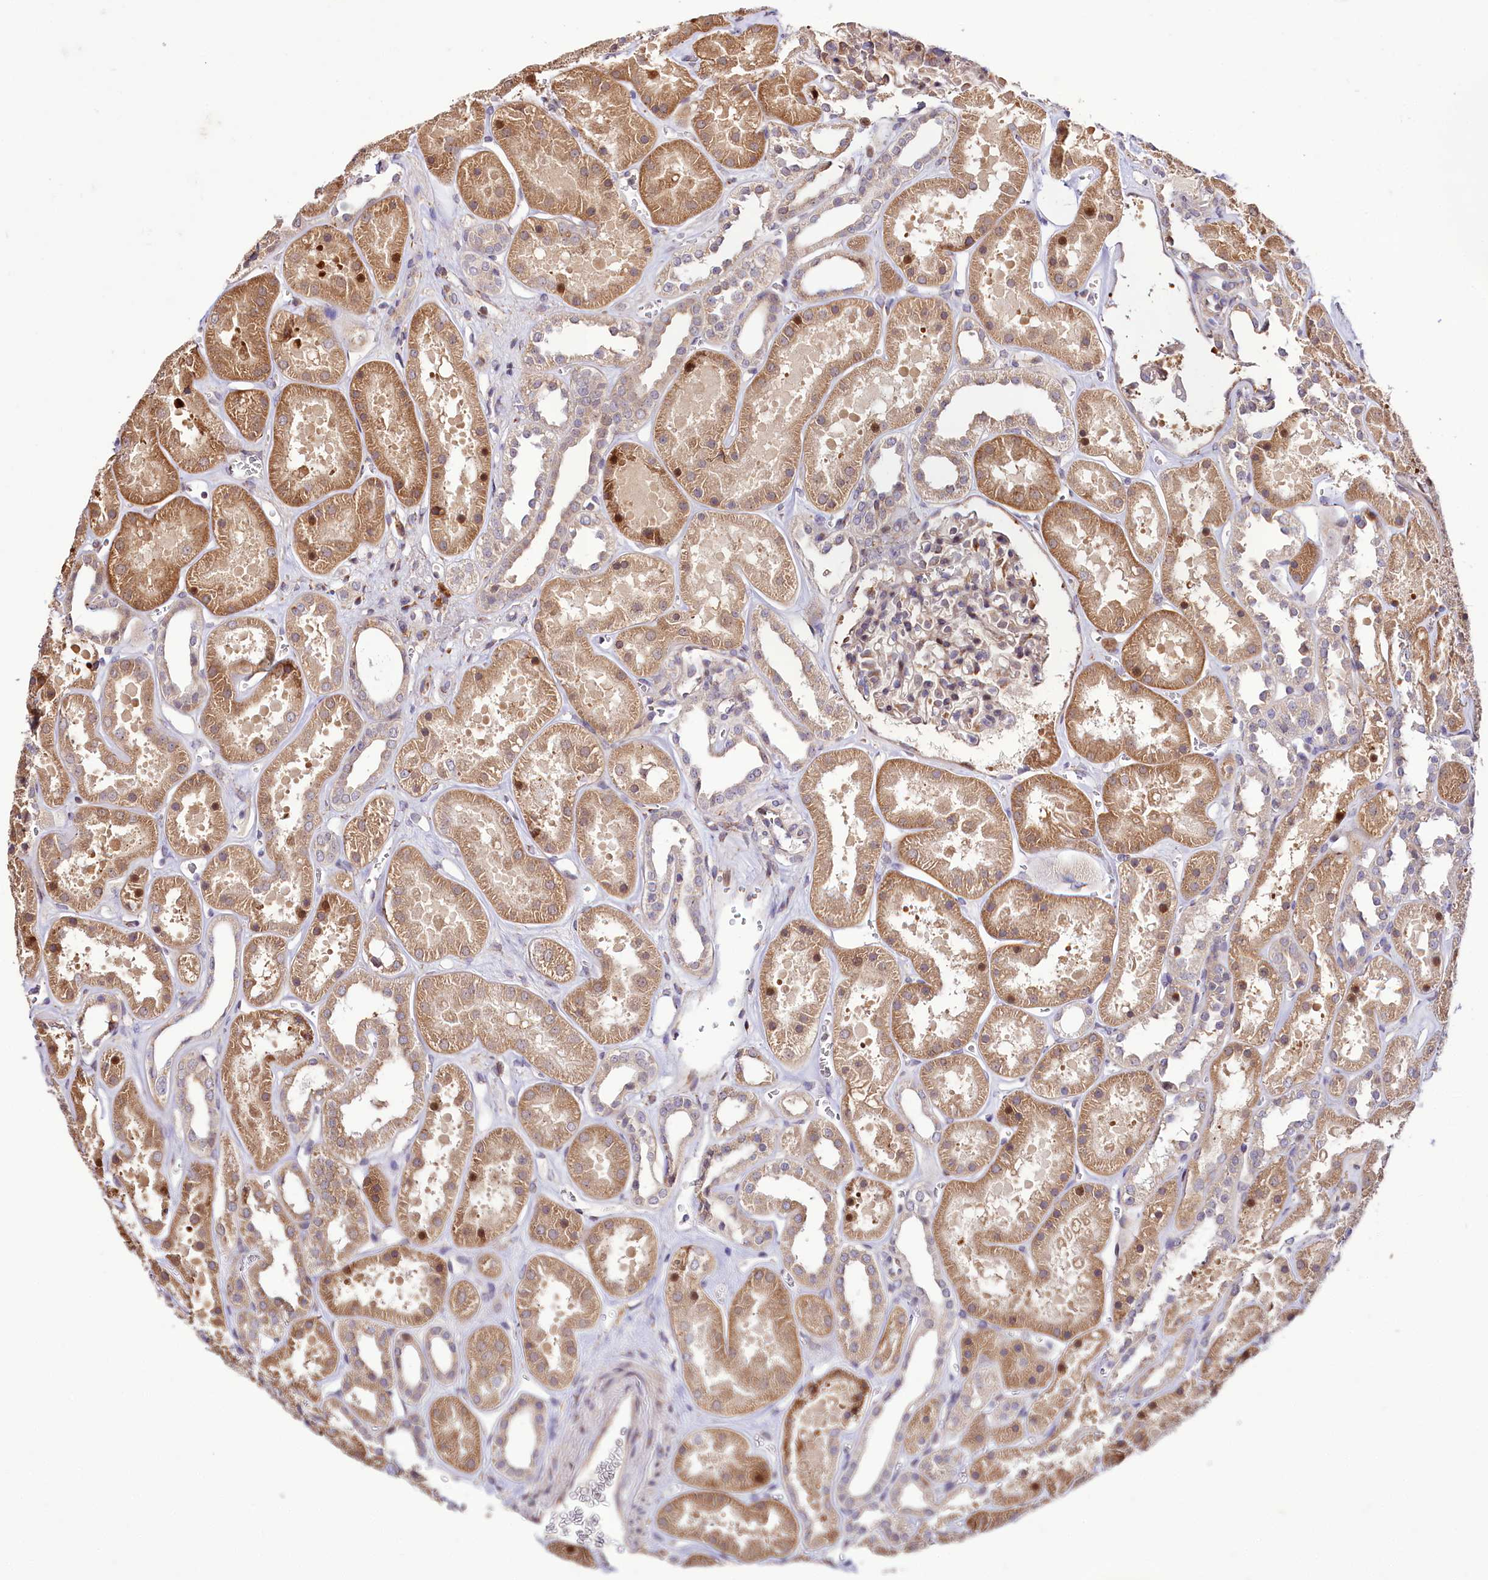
{"staining": {"intensity": "moderate", "quantity": "<25%", "location": "nuclear"}, "tissue": "kidney", "cell_type": "Cells in glomeruli", "image_type": "normal", "snomed": [{"axis": "morphology", "description": "Normal tissue, NOS"}, {"axis": "topography", "description": "Kidney"}], "caption": "DAB (3,3'-diaminobenzidine) immunohistochemical staining of unremarkable kidney reveals moderate nuclear protein expression in about <25% of cells in glomeruli.", "gene": "CUTC", "patient": {"sex": "female", "age": 41}}